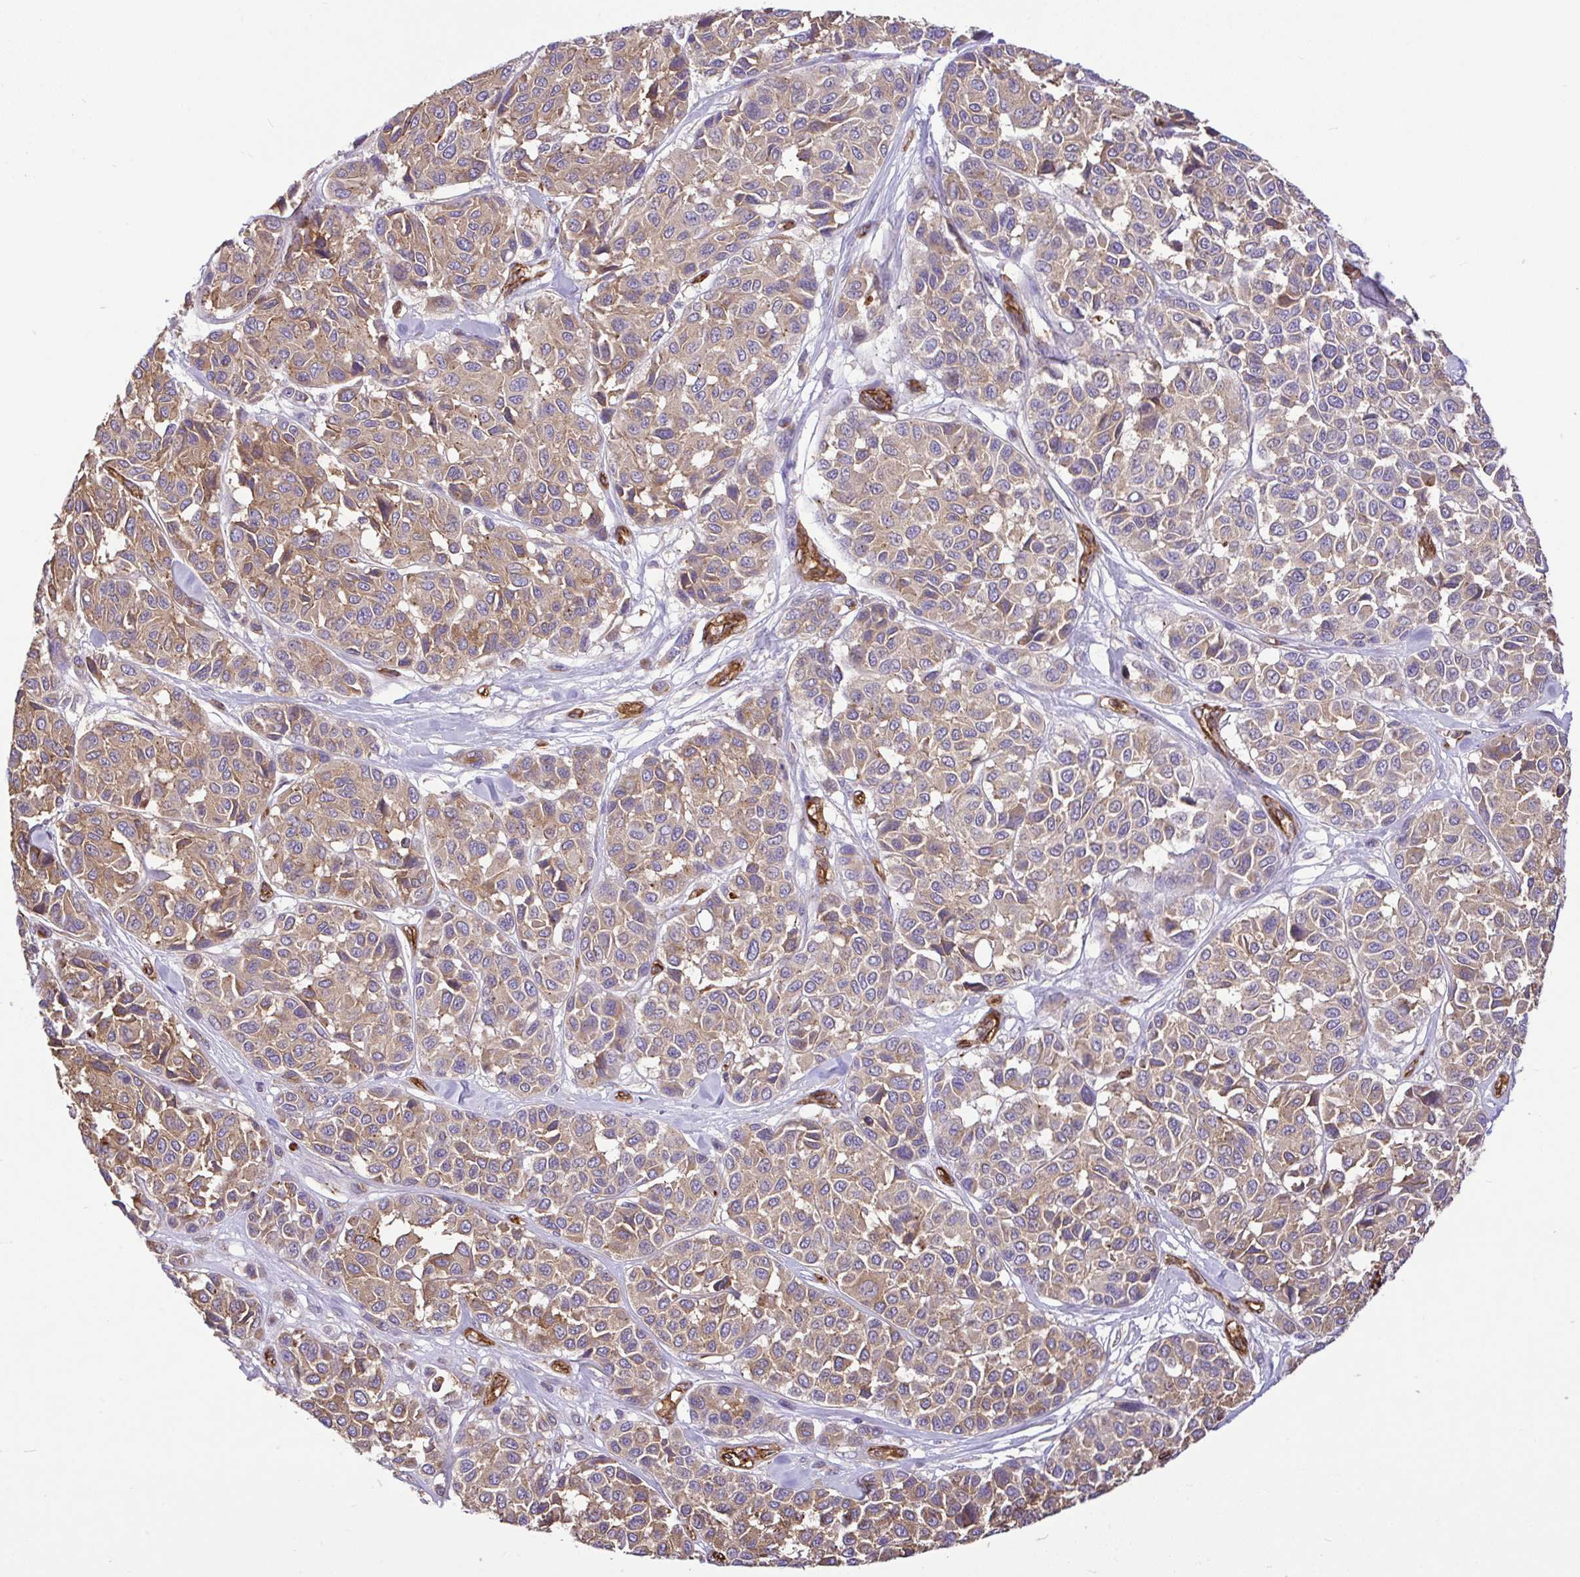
{"staining": {"intensity": "moderate", "quantity": ">75%", "location": "cytoplasmic/membranous"}, "tissue": "melanoma", "cell_type": "Tumor cells", "image_type": "cancer", "snomed": [{"axis": "morphology", "description": "Malignant melanoma, NOS"}, {"axis": "topography", "description": "Skin"}], "caption": "The immunohistochemical stain labels moderate cytoplasmic/membranous positivity in tumor cells of melanoma tissue.", "gene": "PTPRK", "patient": {"sex": "female", "age": 66}}